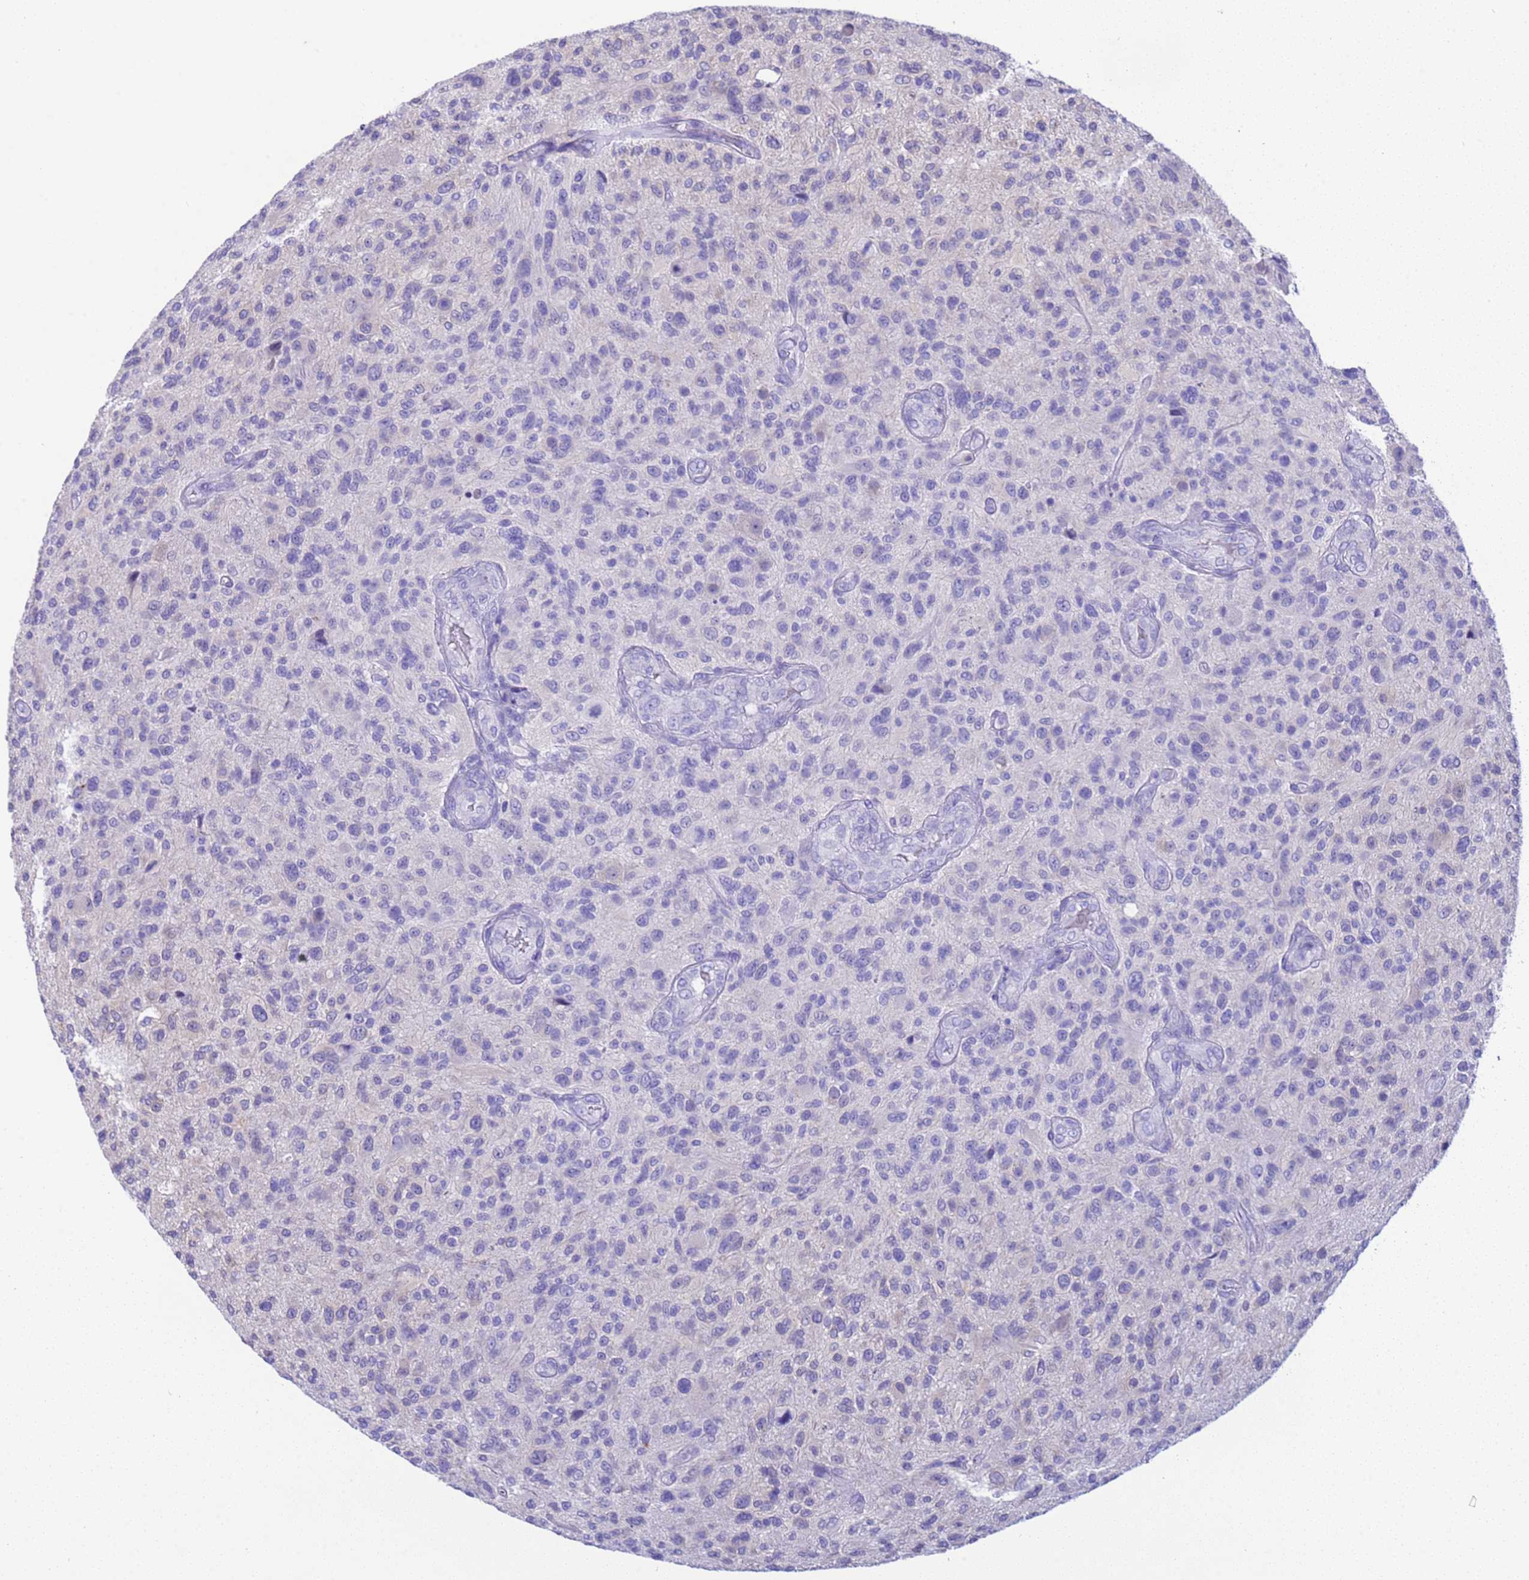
{"staining": {"intensity": "negative", "quantity": "none", "location": "none"}, "tissue": "glioma", "cell_type": "Tumor cells", "image_type": "cancer", "snomed": [{"axis": "morphology", "description": "Glioma, malignant, High grade"}, {"axis": "topography", "description": "Brain"}], "caption": "An immunohistochemistry histopathology image of glioma is shown. There is no staining in tumor cells of glioma.", "gene": "USP38", "patient": {"sex": "male", "age": 47}}